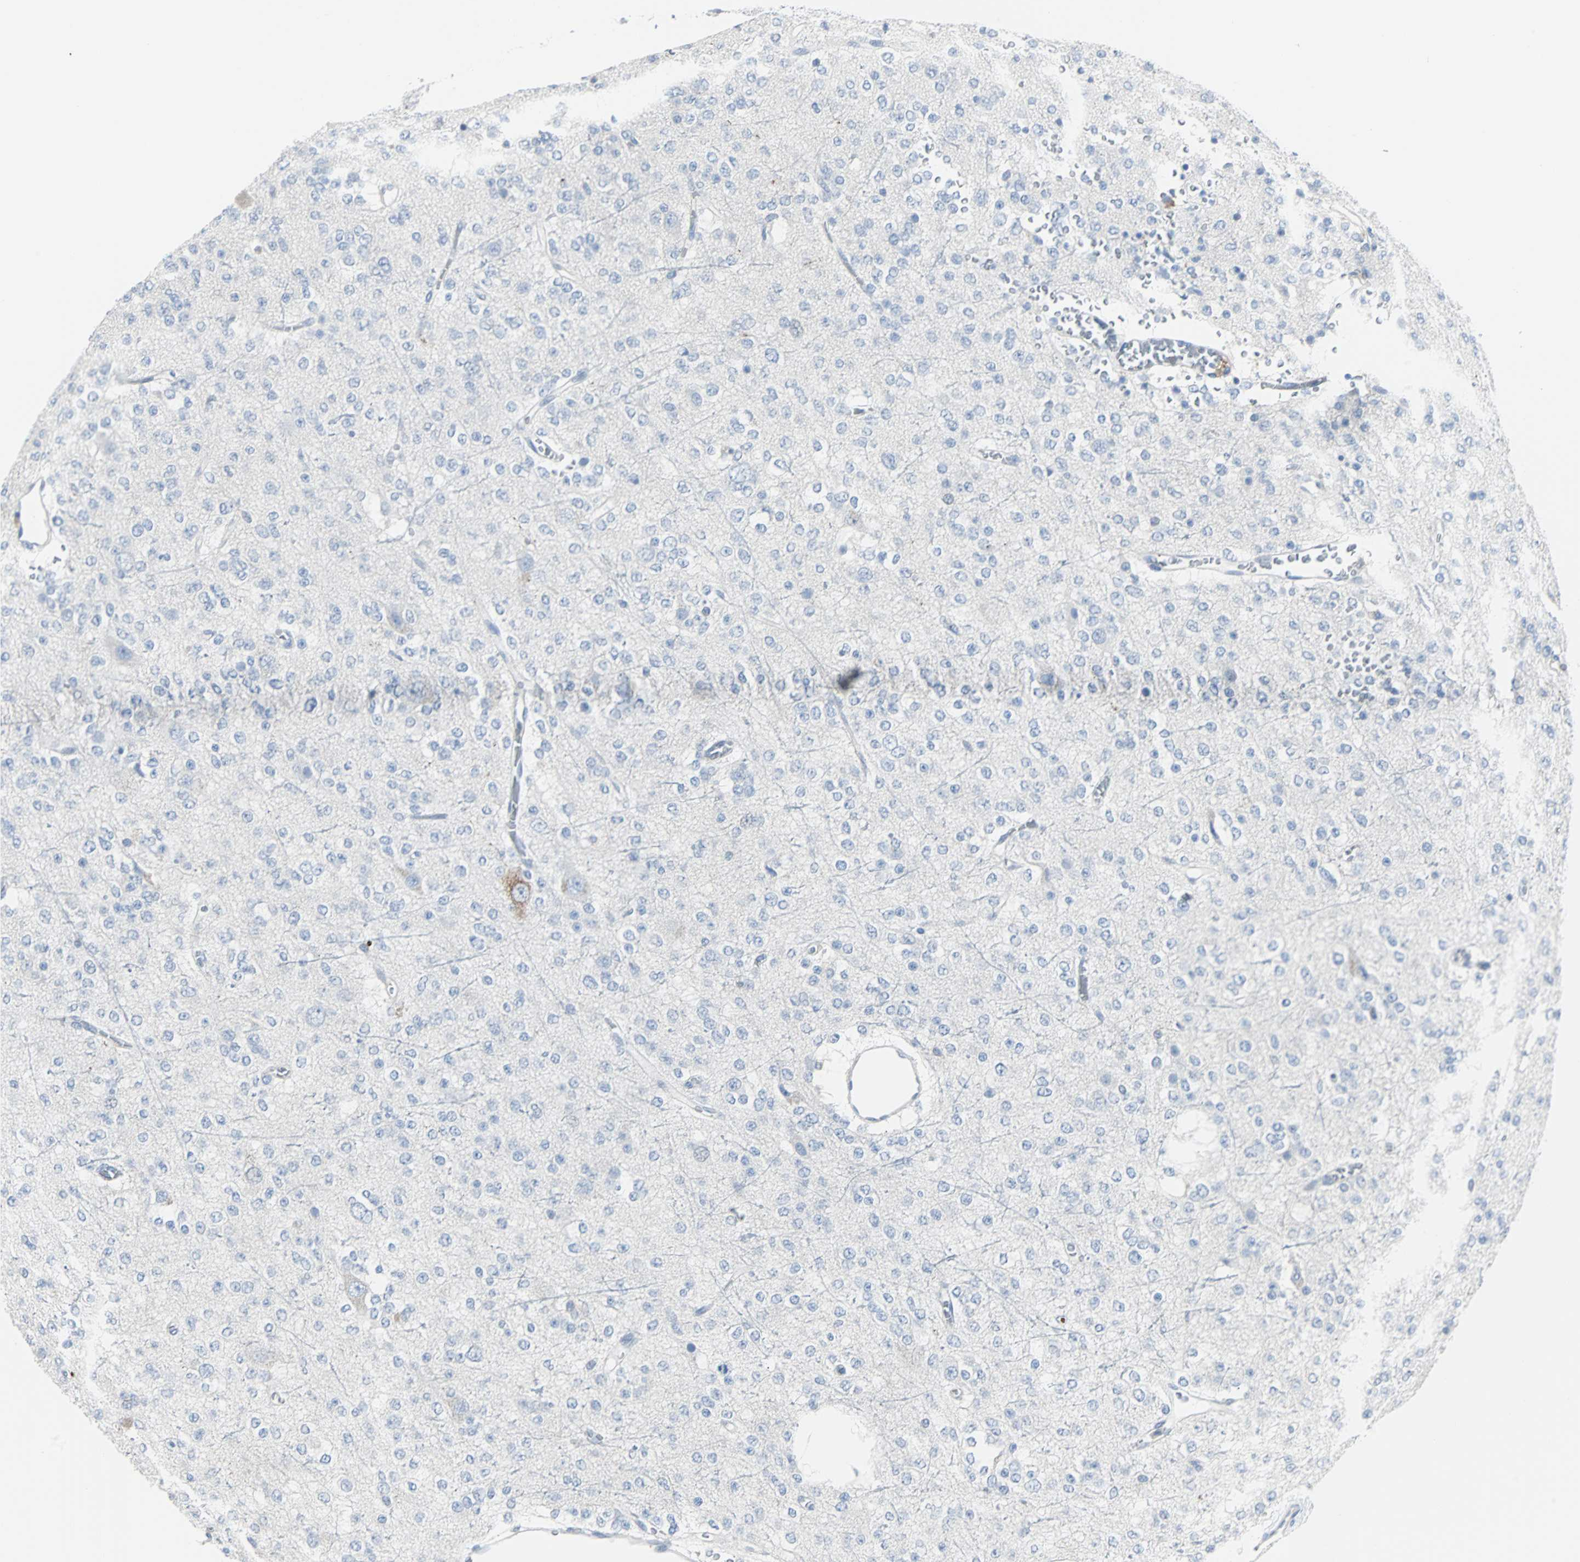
{"staining": {"intensity": "negative", "quantity": "none", "location": "none"}, "tissue": "glioma", "cell_type": "Tumor cells", "image_type": "cancer", "snomed": [{"axis": "morphology", "description": "Glioma, malignant, Low grade"}, {"axis": "topography", "description": "Brain"}], "caption": "Immunohistochemical staining of human malignant glioma (low-grade) reveals no significant staining in tumor cells. Brightfield microscopy of immunohistochemistry (IHC) stained with DAB (brown) and hematoxylin (blue), captured at high magnification.", "gene": "RASA1", "patient": {"sex": "male", "age": 38}}